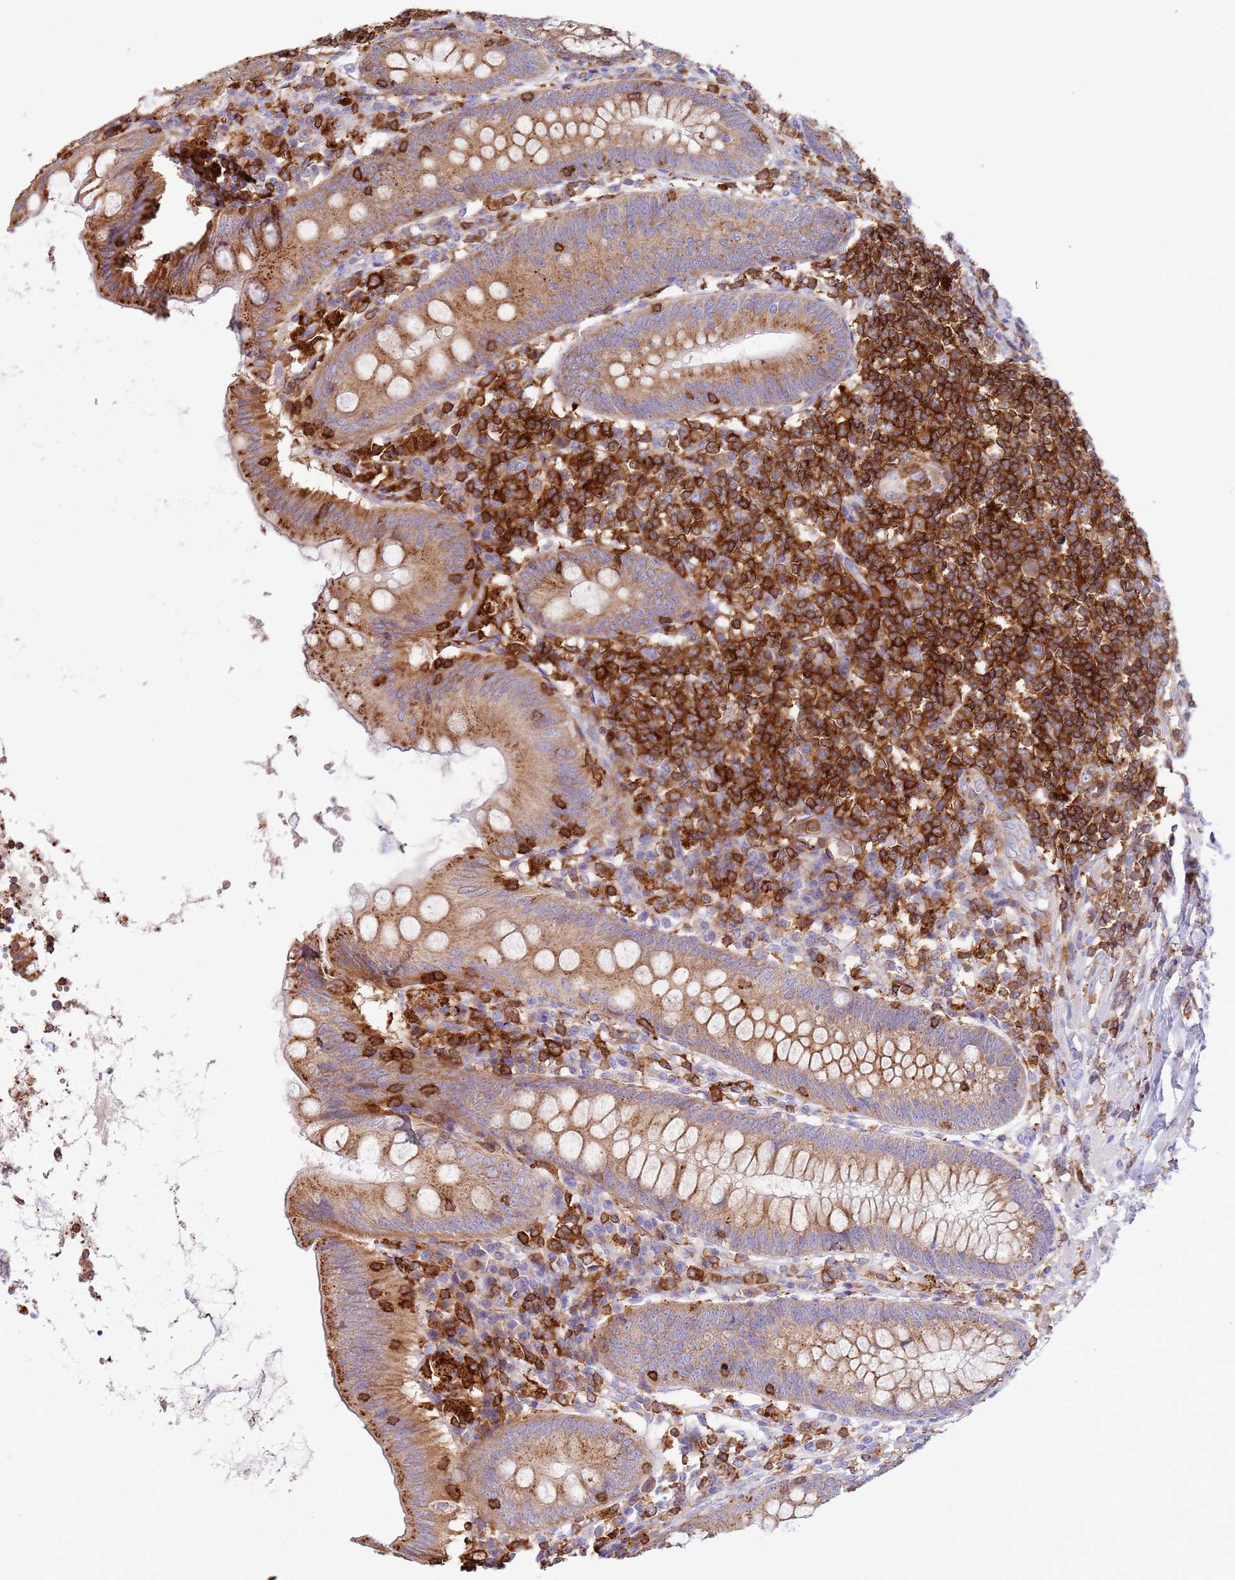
{"staining": {"intensity": "moderate", "quantity": ">75%", "location": "cytoplasmic/membranous"}, "tissue": "appendix", "cell_type": "Glandular cells", "image_type": "normal", "snomed": [{"axis": "morphology", "description": "Normal tissue, NOS"}, {"axis": "topography", "description": "Appendix"}], "caption": "Immunohistochemistry (IHC) (DAB) staining of unremarkable human appendix exhibits moderate cytoplasmic/membranous protein staining in about >75% of glandular cells. Using DAB (3,3'-diaminobenzidine) (brown) and hematoxylin (blue) stains, captured at high magnification using brightfield microscopy.", "gene": "TTPAL", "patient": {"sex": "female", "age": 54}}